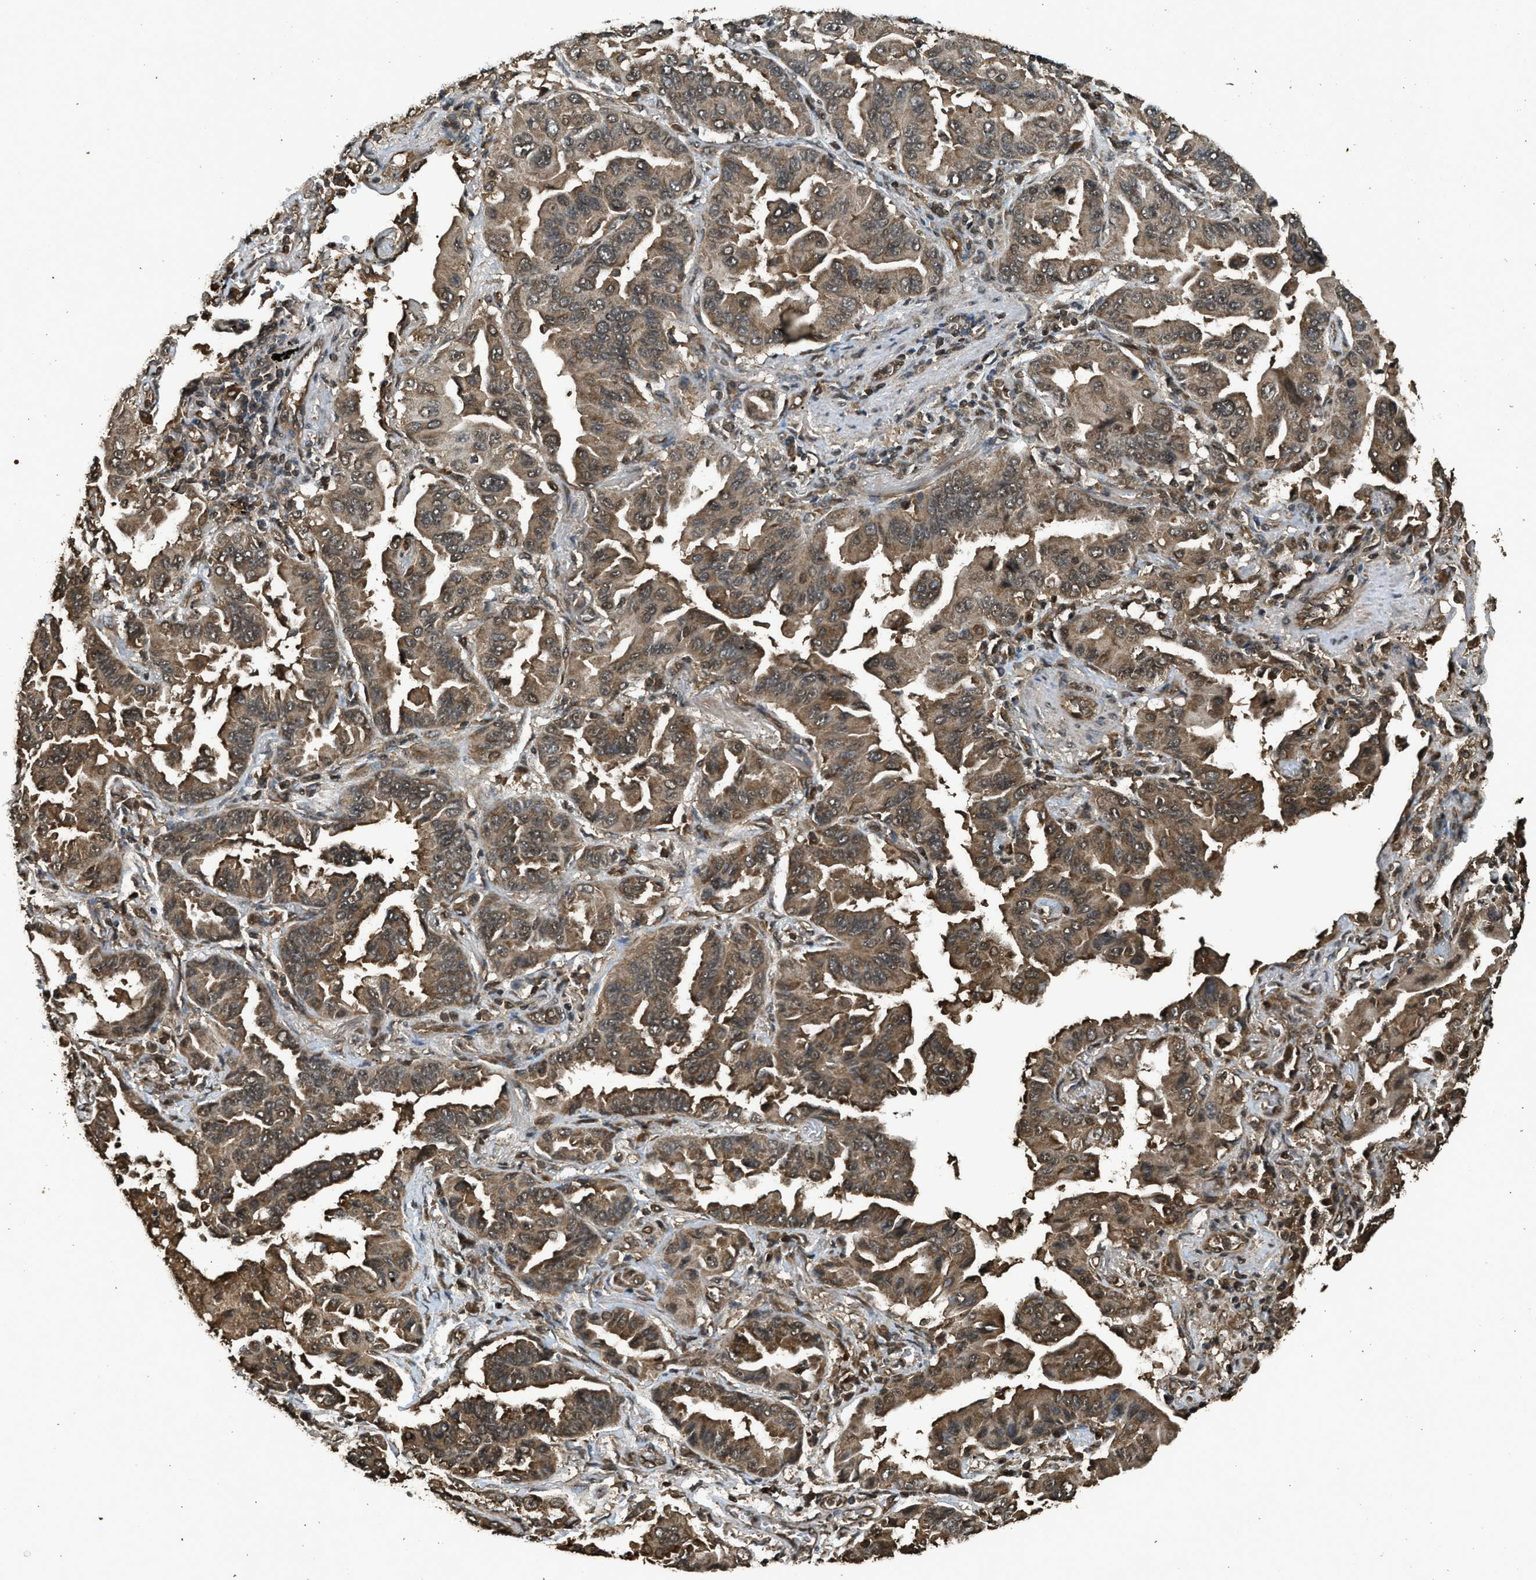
{"staining": {"intensity": "moderate", "quantity": ">75%", "location": "cytoplasmic/membranous"}, "tissue": "lung cancer", "cell_type": "Tumor cells", "image_type": "cancer", "snomed": [{"axis": "morphology", "description": "Adenocarcinoma, NOS"}, {"axis": "topography", "description": "Lung"}], "caption": "High-power microscopy captured an IHC micrograph of lung adenocarcinoma, revealing moderate cytoplasmic/membranous positivity in approximately >75% of tumor cells. (DAB (3,3'-diaminobenzidine) IHC, brown staining for protein, blue staining for nuclei).", "gene": "MYBL2", "patient": {"sex": "female", "age": 65}}